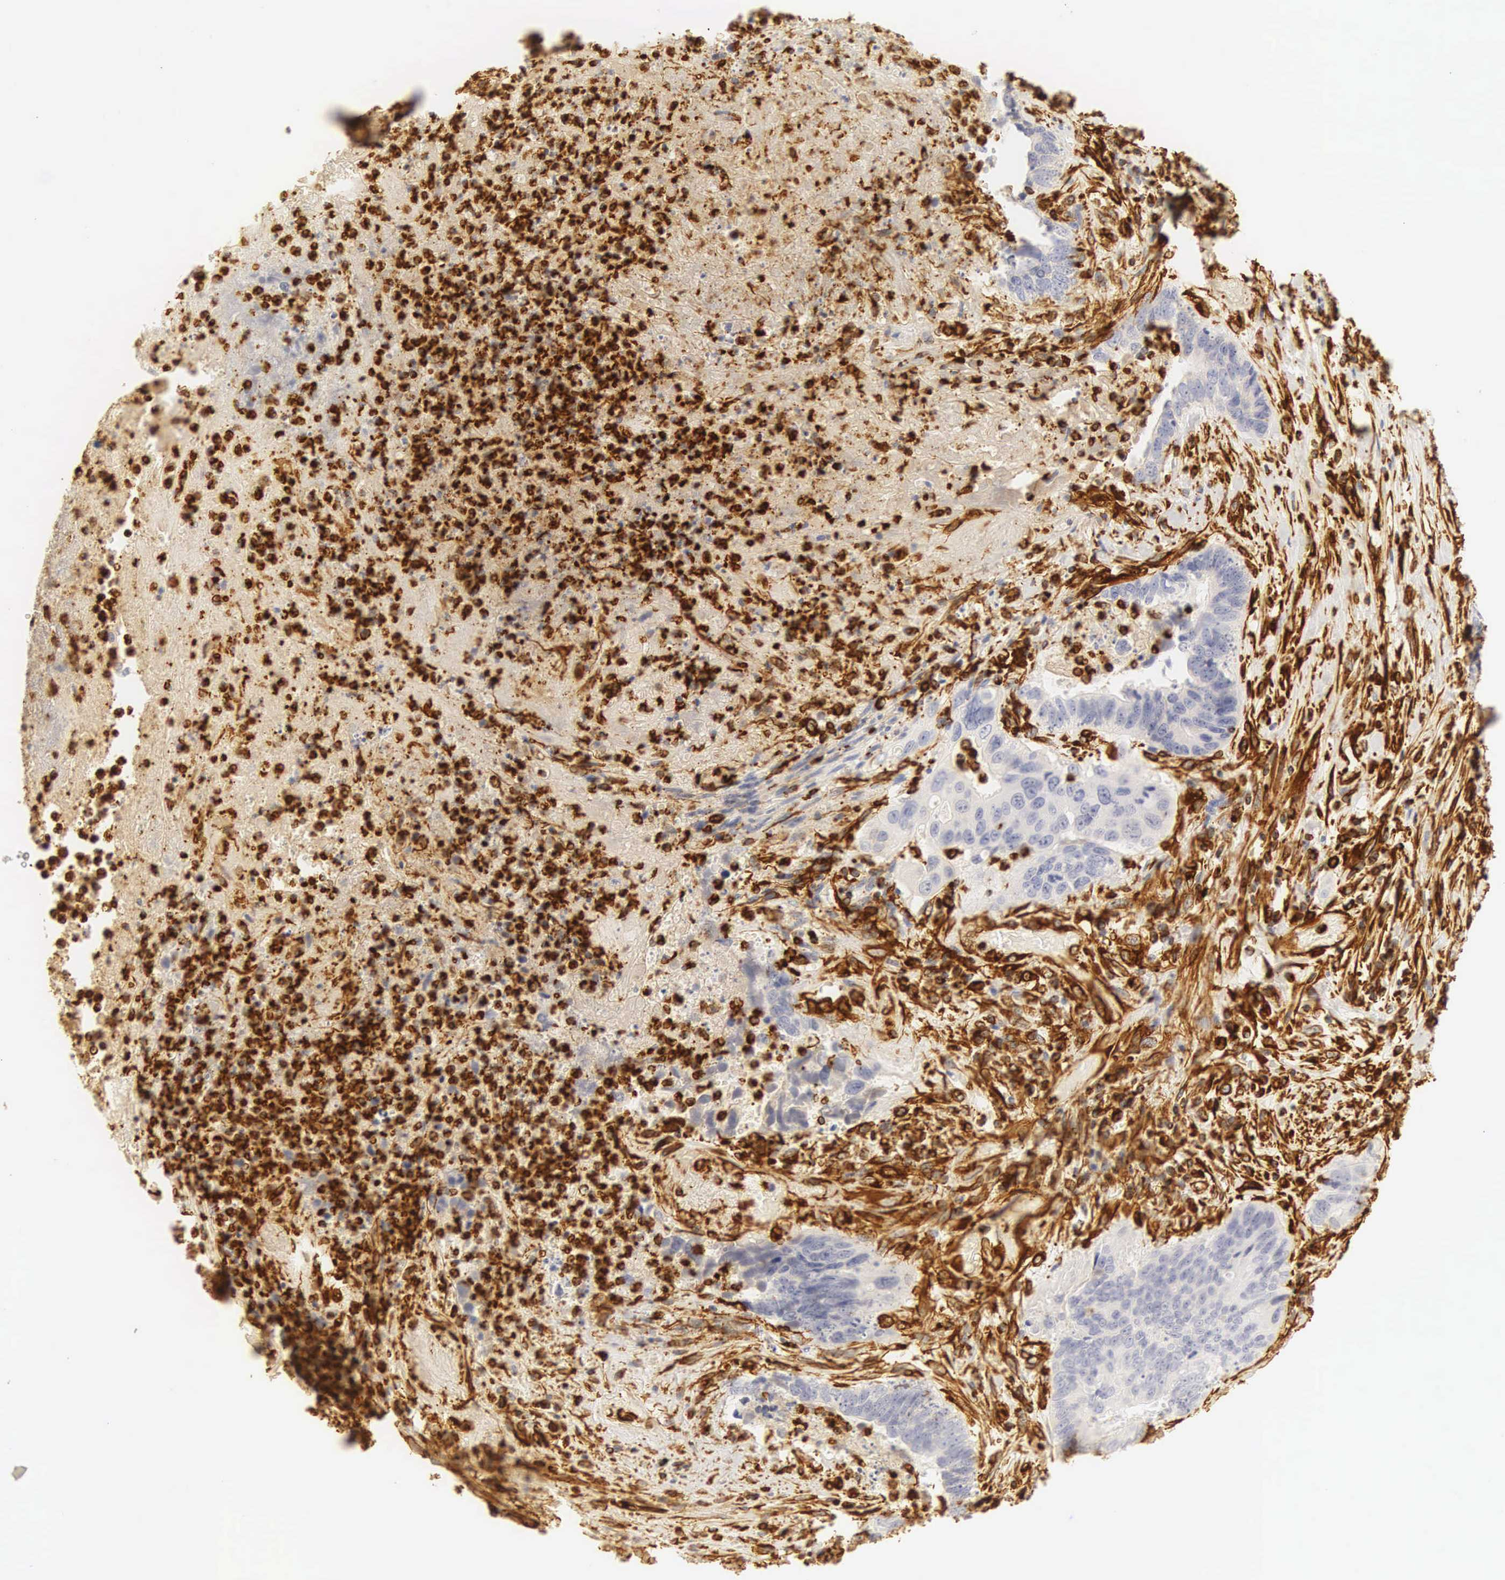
{"staining": {"intensity": "negative", "quantity": "none", "location": "none"}, "tissue": "colorectal cancer", "cell_type": "Tumor cells", "image_type": "cancer", "snomed": [{"axis": "morphology", "description": "Adenocarcinoma, NOS"}, {"axis": "topography", "description": "Rectum"}], "caption": "The histopathology image demonstrates no staining of tumor cells in colorectal adenocarcinoma.", "gene": "VIM", "patient": {"sex": "female", "age": 65}}